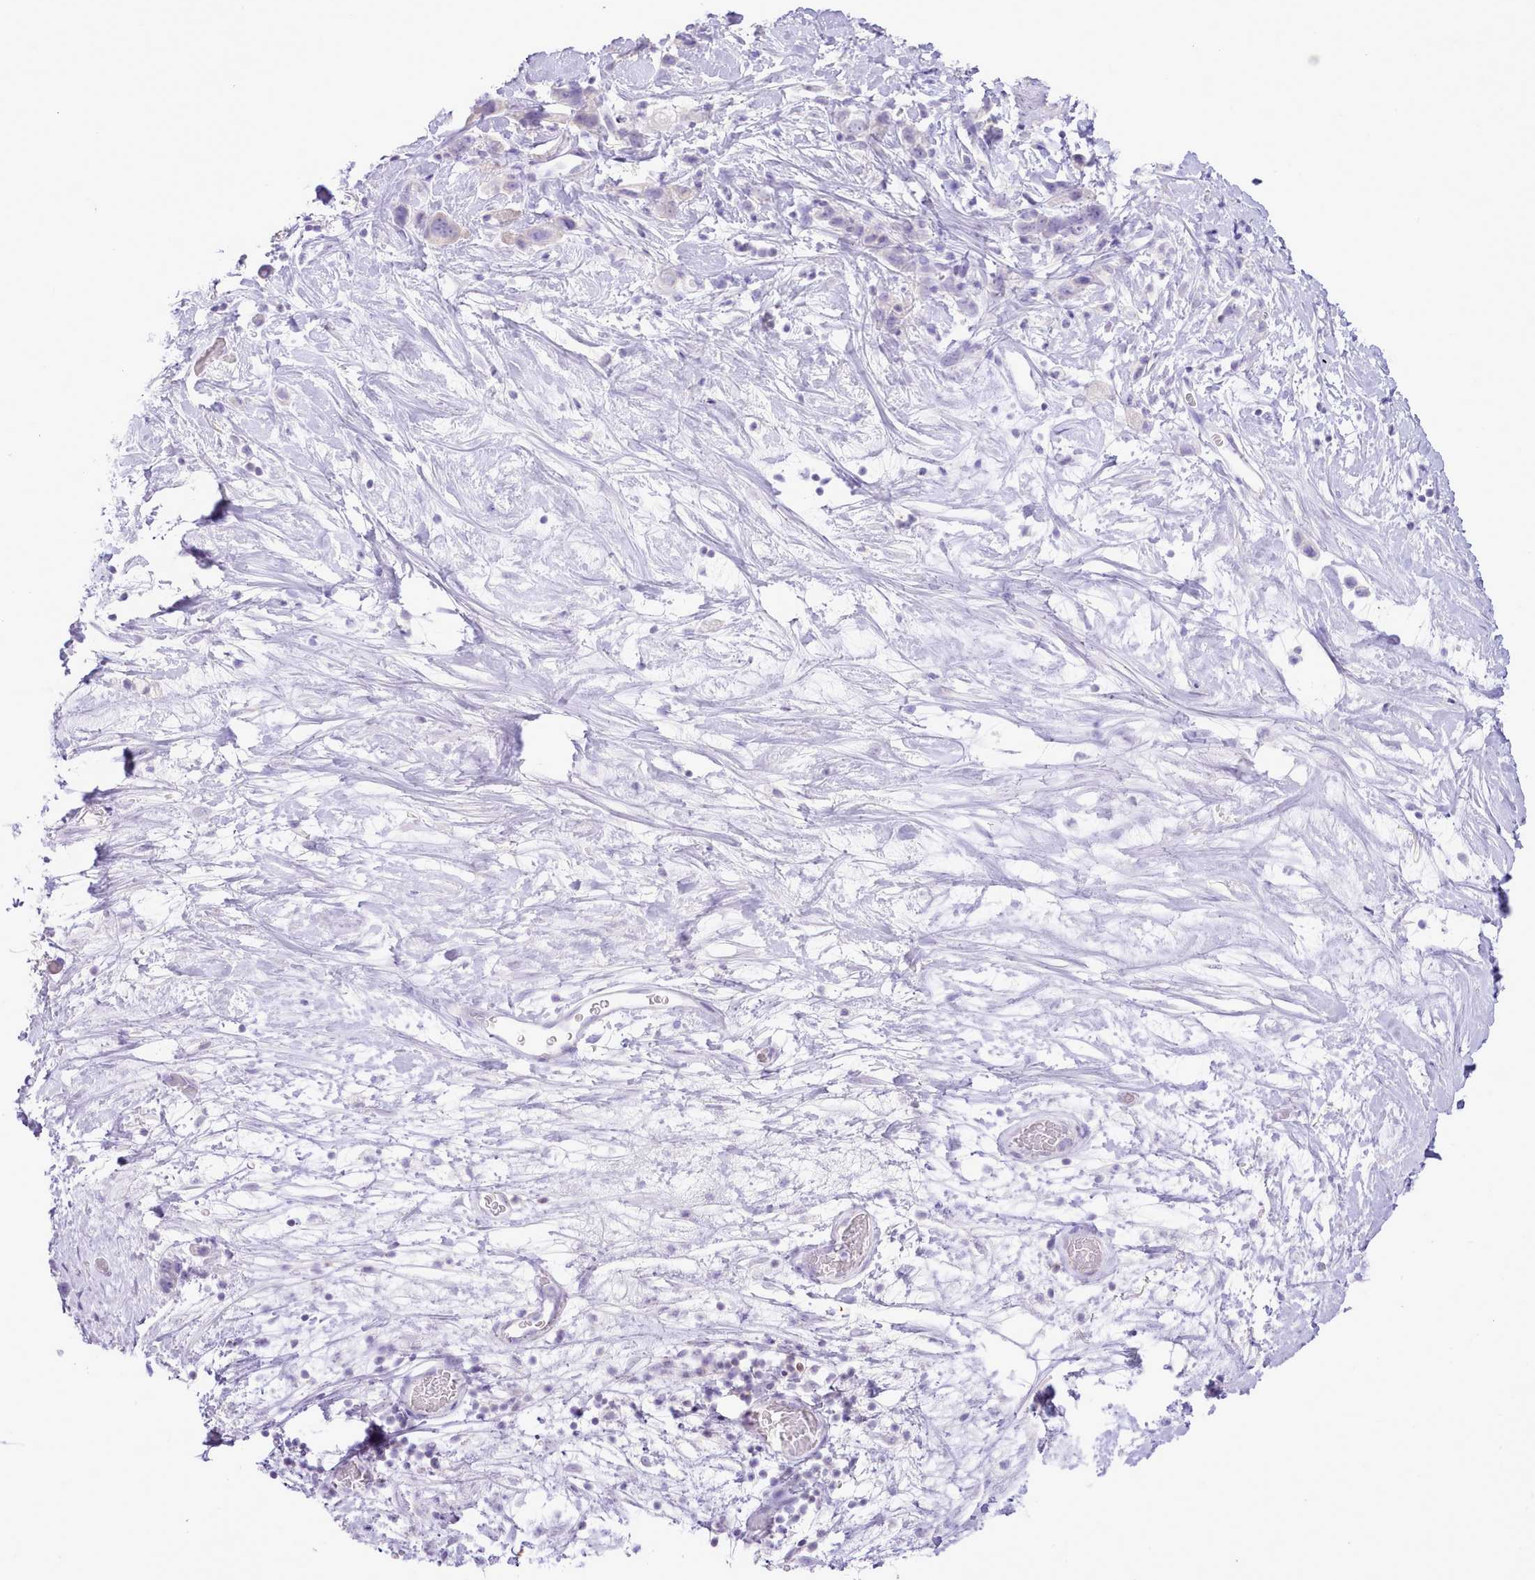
{"staining": {"intensity": "negative", "quantity": "none", "location": "none"}, "tissue": "stomach cancer", "cell_type": "Tumor cells", "image_type": "cancer", "snomed": [{"axis": "morphology", "description": "Adenocarcinoma, NOS"}, {"axis": "topography", "description": "Stomach"}], "caption": "IHC image of neoplastic tissue: stomach cancer (adenocarcinoma) stained with DAB (3,3'-diaminobenzidine) demonstrates no significant protein expression in tumor cells.", "gene": "MDFI", "patient": {"sex": "female", "age": 65}}